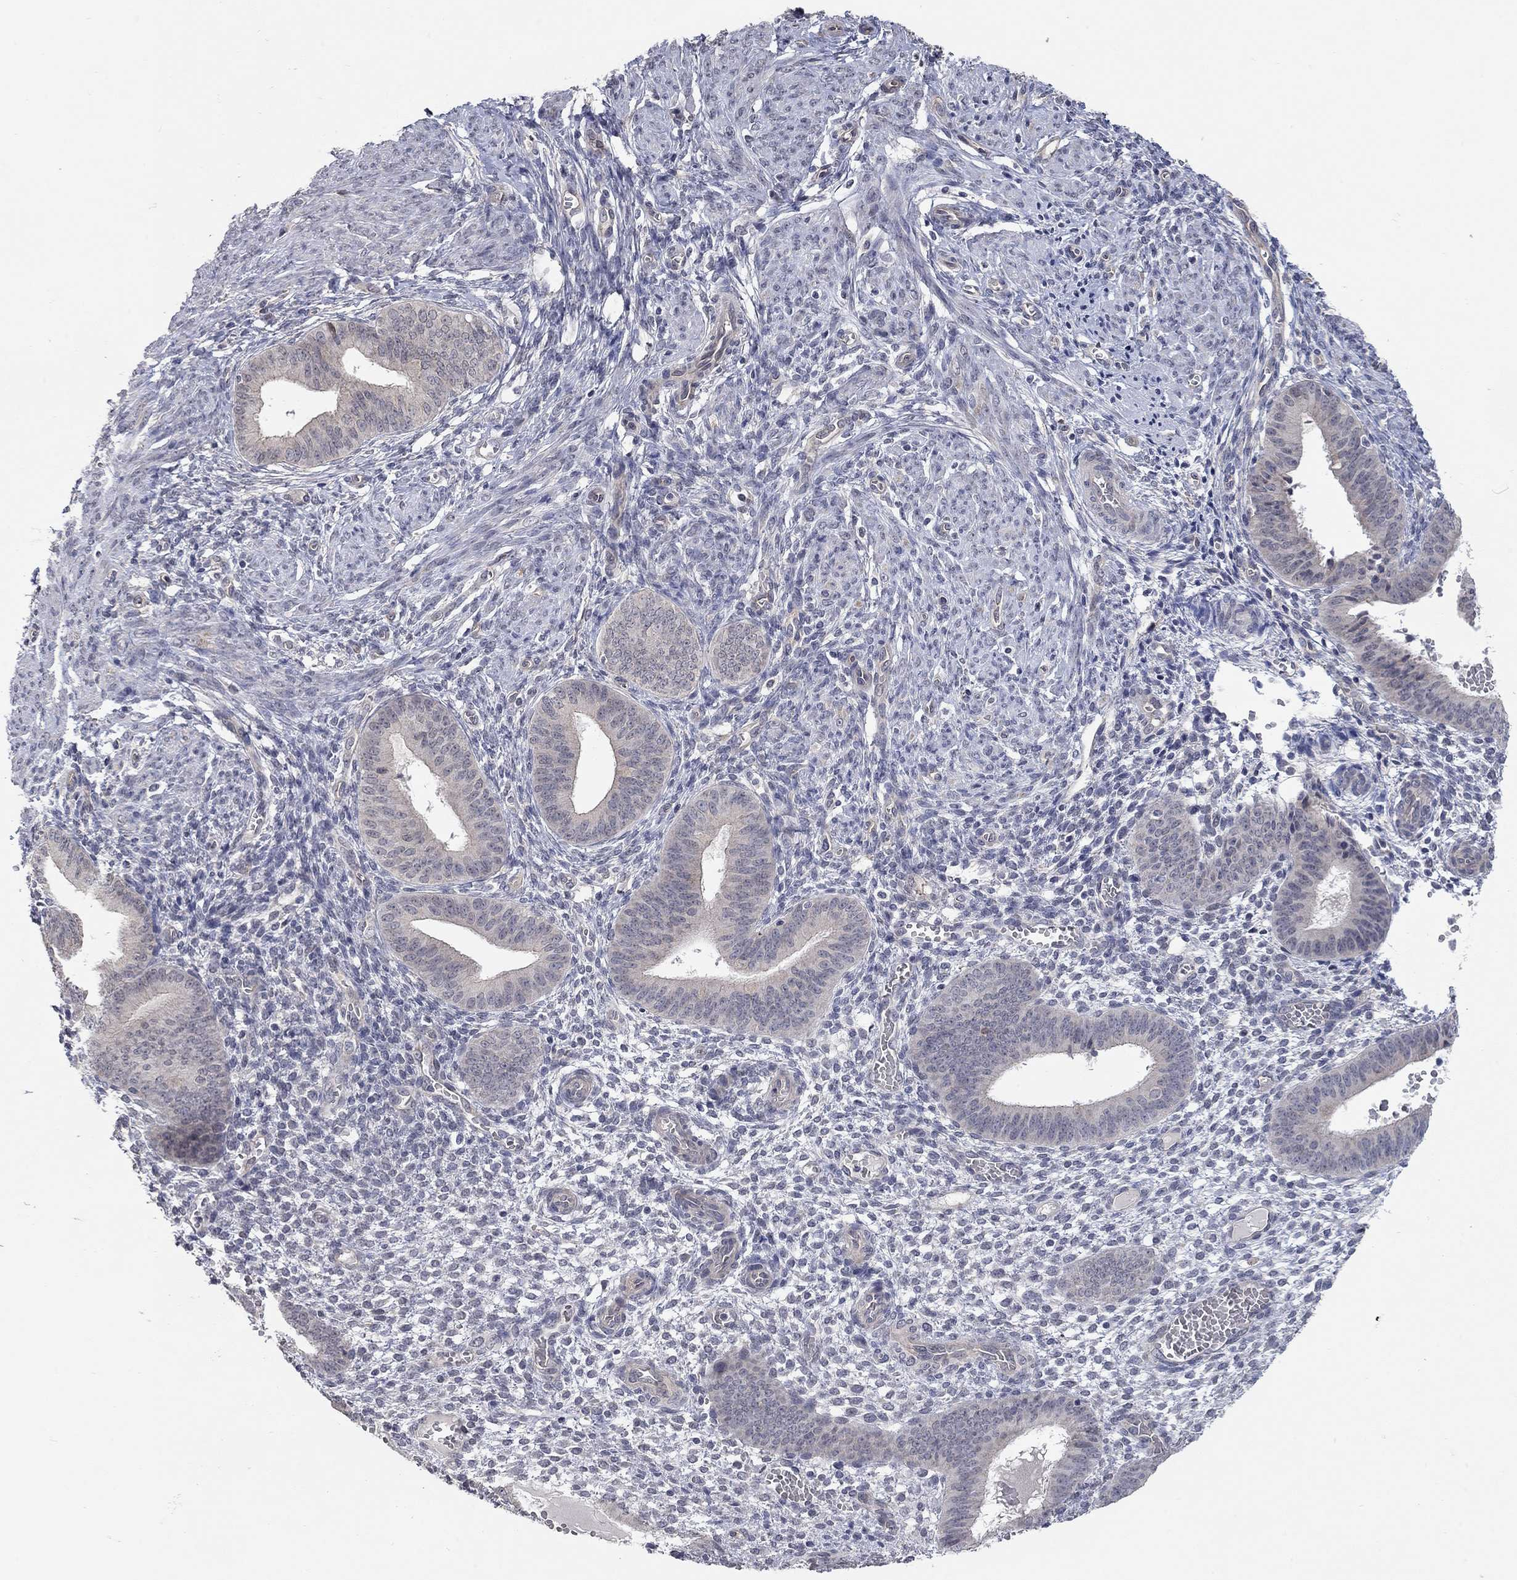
{"staining": {"intensity": "negative", "quantity": "none", "location": "none"}, "tissue": "endometrium", "cell_type": "Cells in endometrial stroma", "image_type": "normal", "snomed": [{"axis": "morphology", "description": "Normal tissue, NOS"}, {"axis": "topography", "description": "Endometrium"}], "caption": "IHC micrograph of unremarkable endometrium stained for a protein (brown), which displays no staining in cells in endometrial stroma.", "gene": "WASF3", "patient": {"sex": "female", "age": 42}}